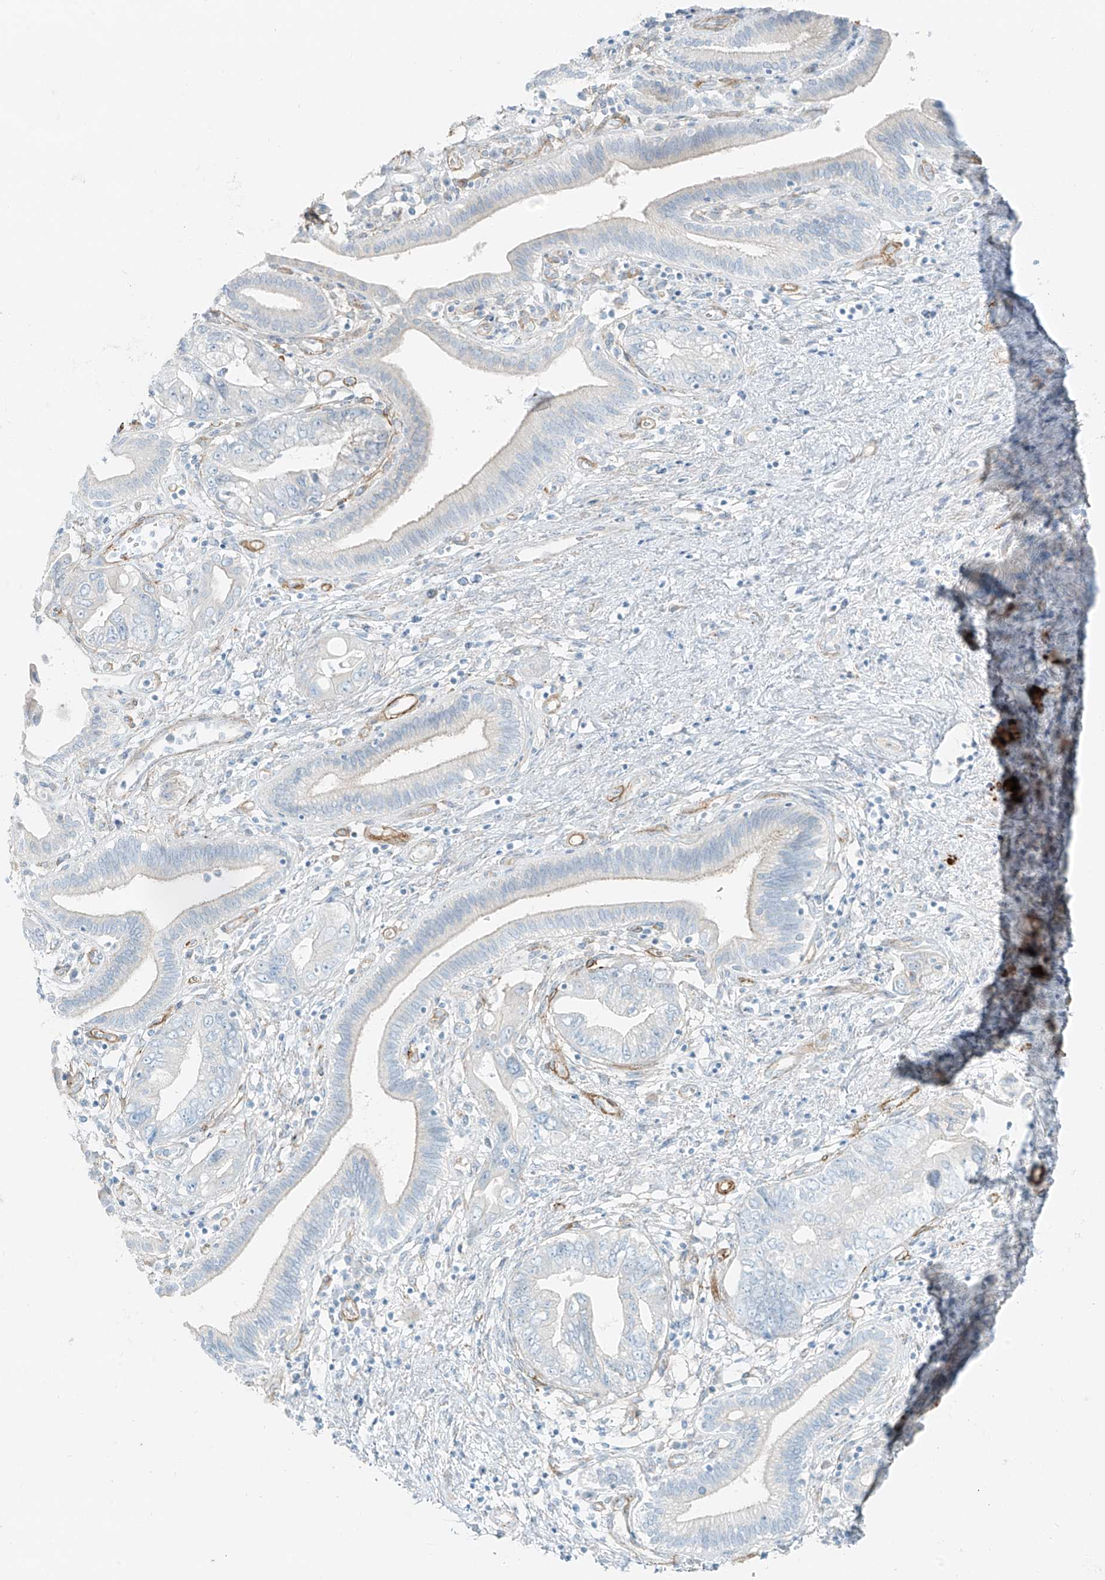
{"staining": {"intensity": "negative", "quantity": "none", "location": "none"}, "tissue": "pancreatic cancer", "cell_type": "Tumor cells", "image_type": "cancer", "snomed": [{"axis": "morphology", "description": "Adenocarcinoma, NOS"}, {"axis": "topography", "description": "Pancreas"}], "caption": "DAB immunohistochemical staining of pancreatic adenocarcinoma displays no significant expression in tumor cells. (DAB immunohistochemistry with hematoxylin counter stain).", "gene": "SMCP", "patient": {"sex": "female", "age": 73}}